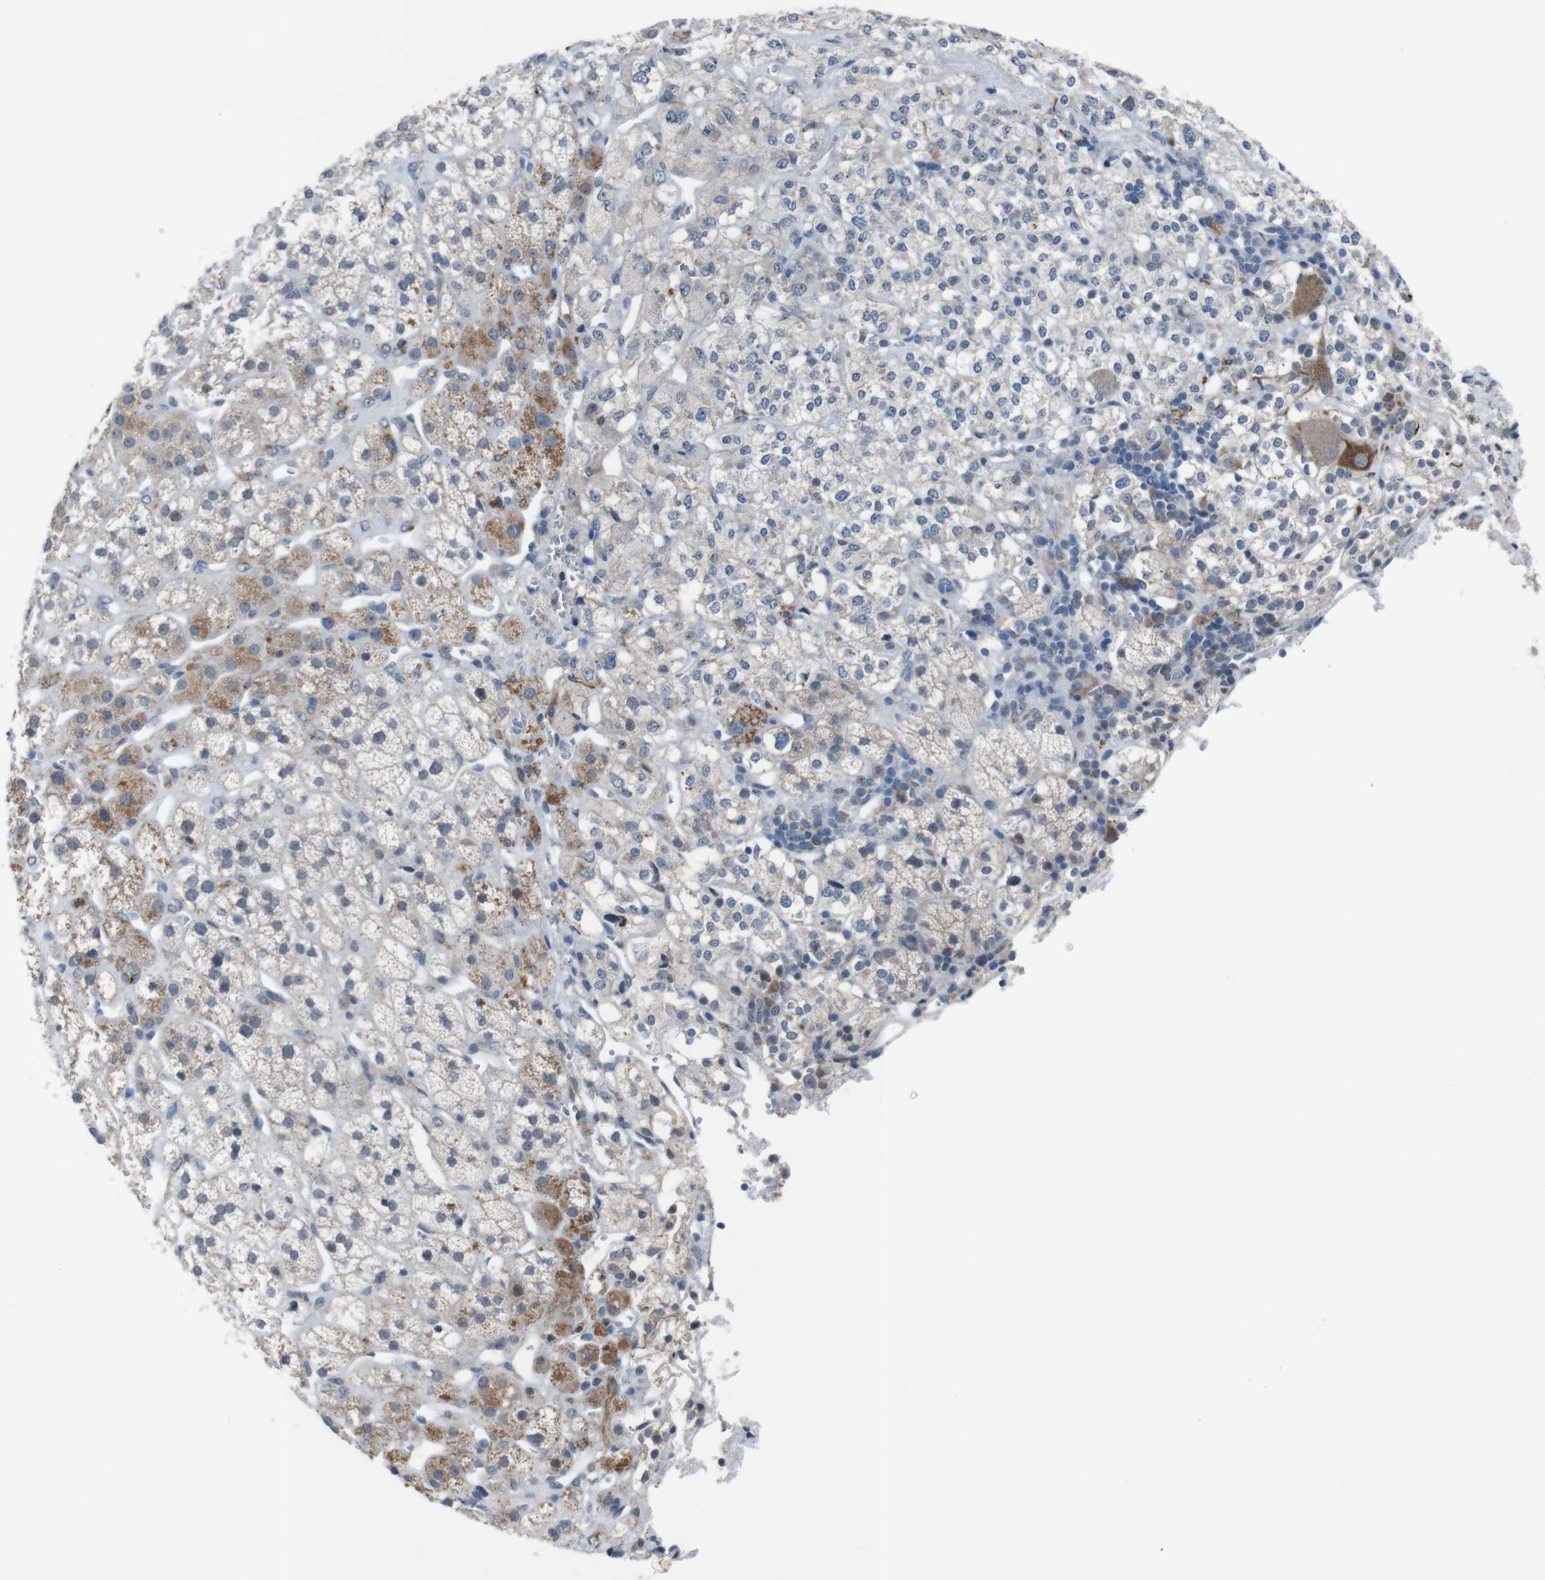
{"staining": {"intensity": "moderate", "quantity": "25%-75%", "location": "cytoplasmic/membranous"}, "tissue": "adrenal gland", "cell_type": "Glandular cells", "image_type": "normal", "snomed": [{"axis": "morphology", "description": "Normal tissue, NOS"}, {"axis": "topography", "description": "Adrenal gland"}], "caption": "The photomicrograph reveals staining of benign adrenal gland, revealing moderate cytoplasmic/membranous protein expression (brown color) within glandular cells. The protein is shown in brown color, while the nuclei are stained blue.", "gene": "CDH22", "patient": {"sex": "male", "age": 56}}